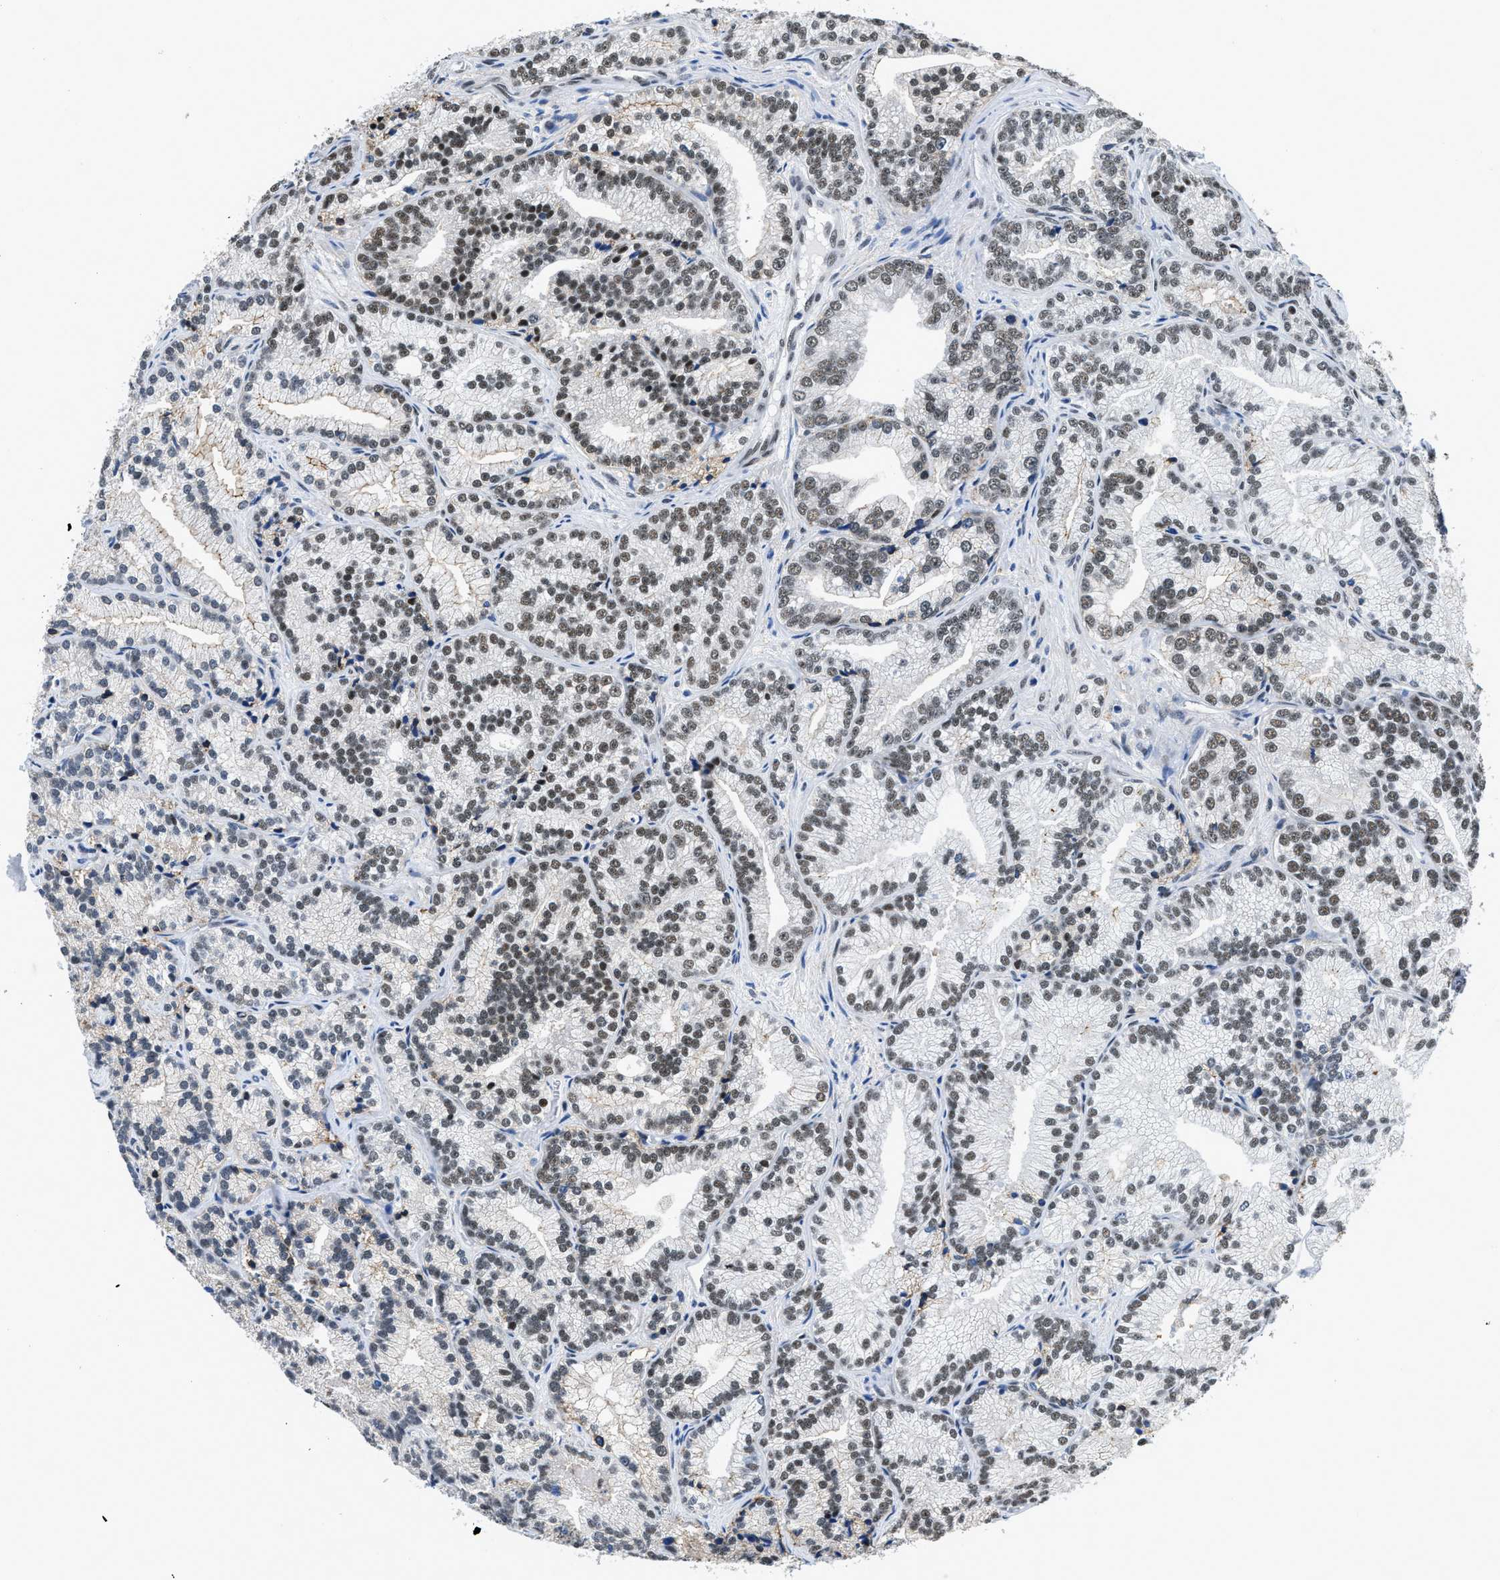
{"staining": {"intensity": "moderate", "quantity": "25%-75%", "location": "nuclear"}, "tissue": "prostate cancer", "cell_type": "Tumor cells", "image_type": "cancer", "snomed": [{"axis": "morphology", "description": "Adenocarcinoma, Low grade"}, {"axis": "topography", "description": "Prostate"}], "caption": "Immunohistochemical staining of human low-grade adenocarcinoma (prostate) shows medium levels of moderate nuclear protein expression in about 25%-75% of tumor cells. (Stains: DAB (3,3'-diaminobenzidine) in brown, nuclei in blue, Microscopy: brightfield microscopy at high magnification).", "gene": "HNRNPH2", "patient": {"sex": "male", "age": 89}}